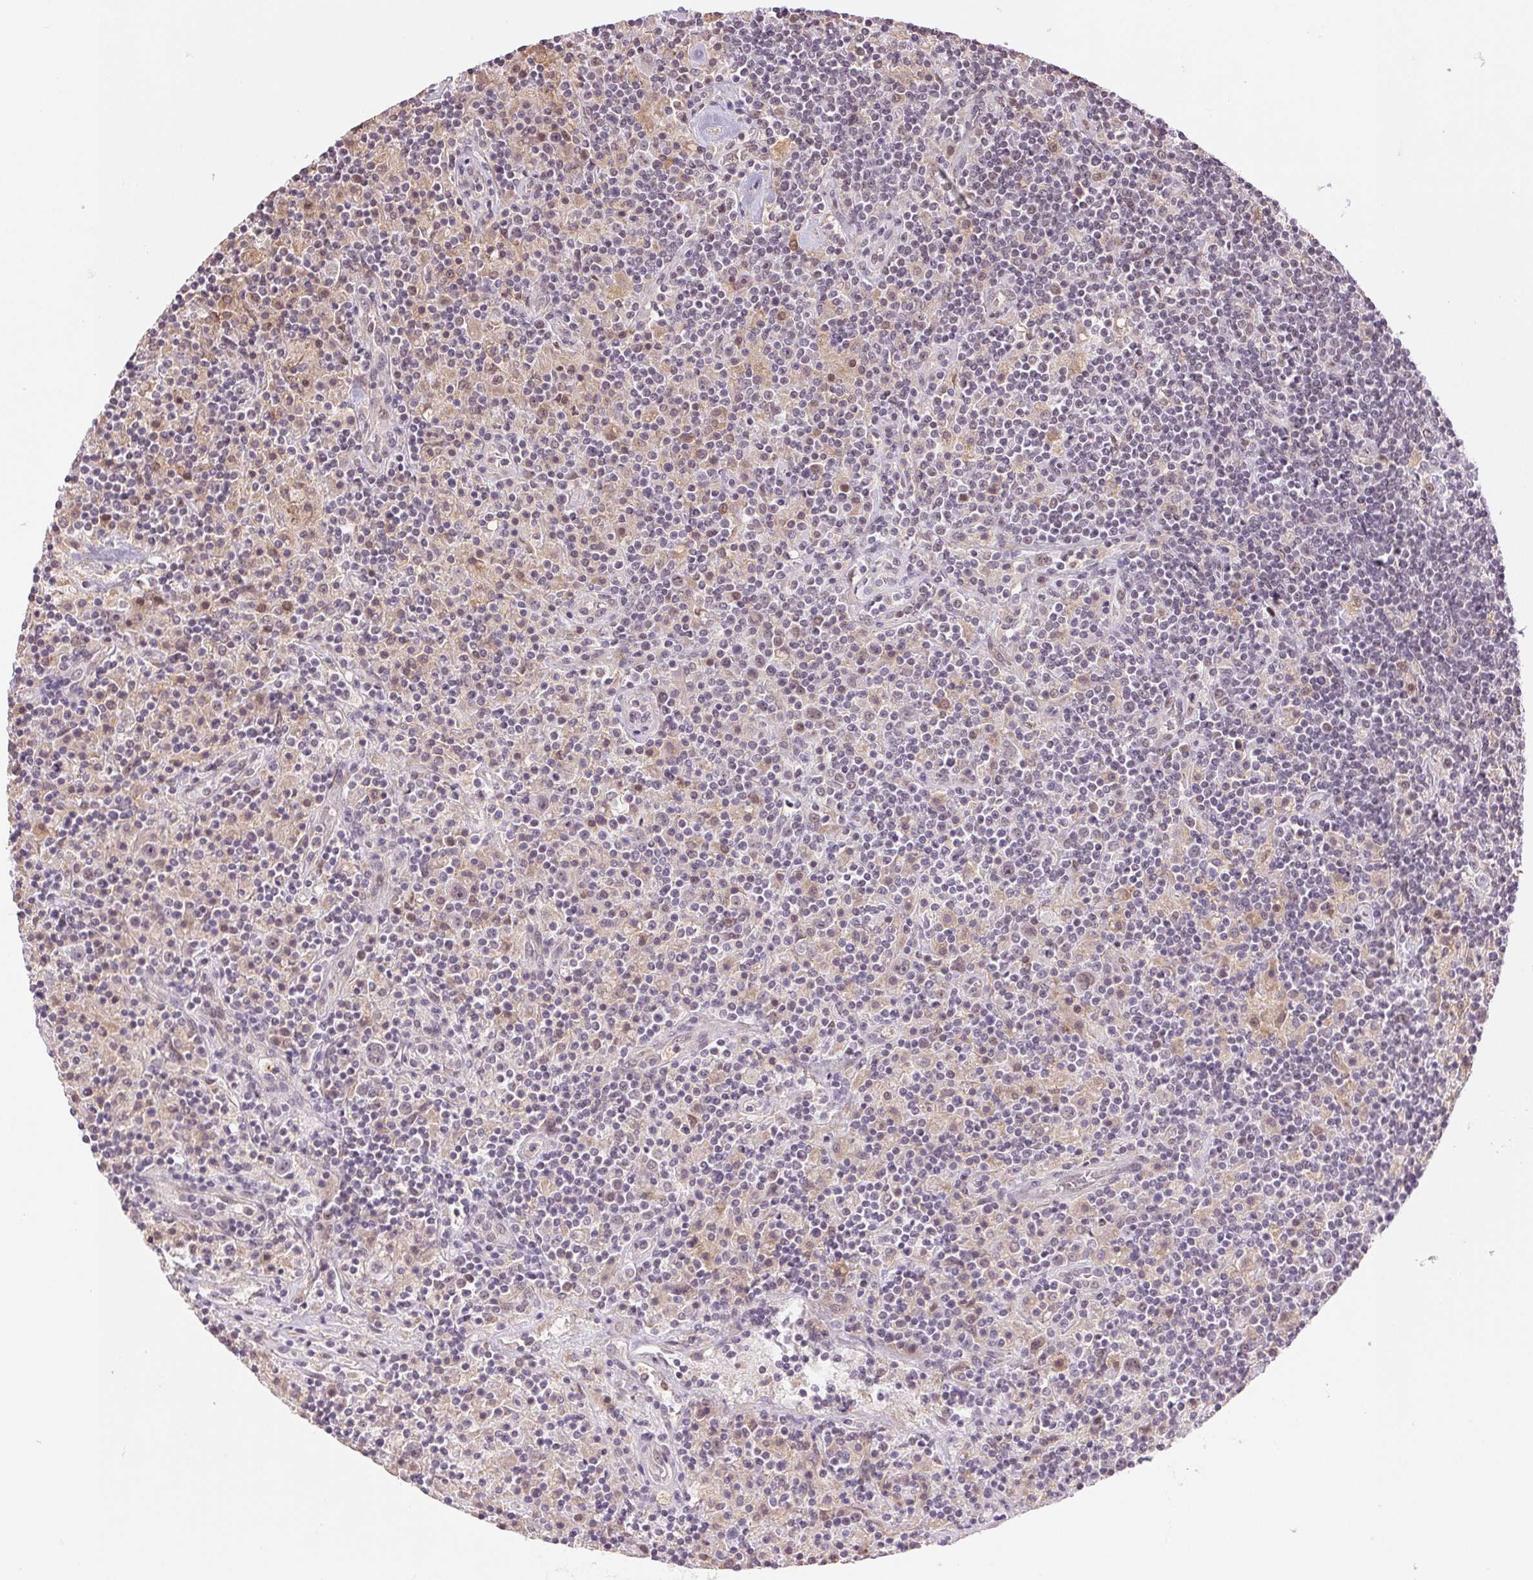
{"staining": {"intensity": "weak", "quantity": "25%-75%", "location": "nuclear"}, "tissue": "lymphoma", "cell_type": "Tumor cells", "image_type": "cancer", "snomed": [{"axis": "morphology", "description": "Hodgkin's disease, NOS"}, {"axis": "topography", "description": "Lymph node"}], "caption": "IHC photomicrograph of neoplastic tissue: human lymphoma stained using immunohistochemistry (IHC) demonstrates low levels of weak protein expression localized specifically in the nuclear of tumor cells, appearing as a nuclear brown color.", "gene": "GRHL3", "patient": {"sex": "male", "age": 70}}